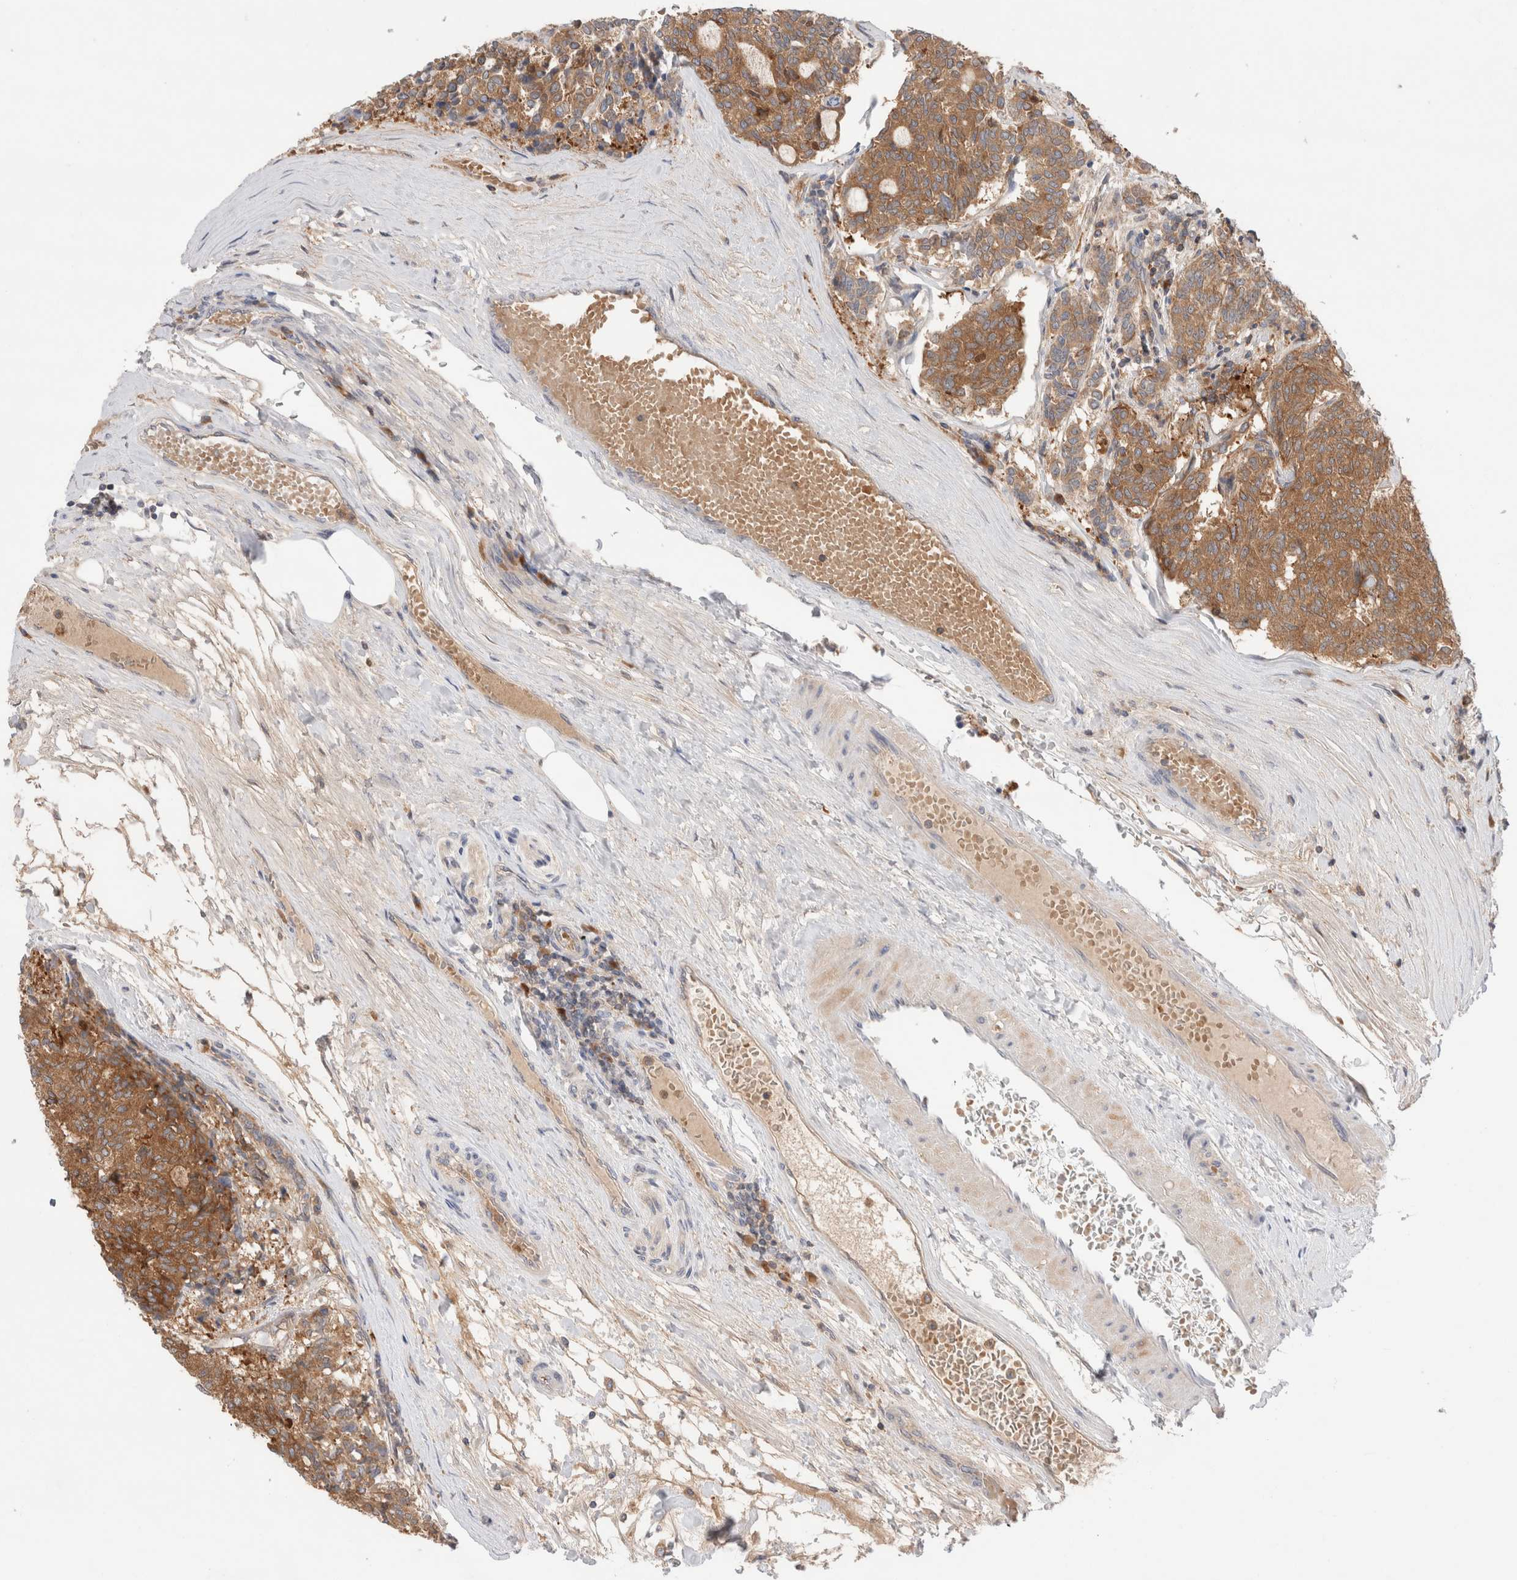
{"staining": {"intensity": "moderate", "quantity": ">75%", "location": "cytoplasmic/membranous"}, "tissue": "carcinoid", "cell_type": "Tumor cells", "image_type": "cancer", "snomed": [{"axis": "morphology", "description": "Carcinoid, malignant, NOS"}, {"axis": "topography", "description": "Pancreas"}], "caption": "Moderate cytoplasmic/membranous expression for a protein is appreciated in about >75% of tumor cells of carcinoid using immunohistochemistry (IHC).", "gene": "KLHL14", "patient": {"sex": "female", "age": 54}}